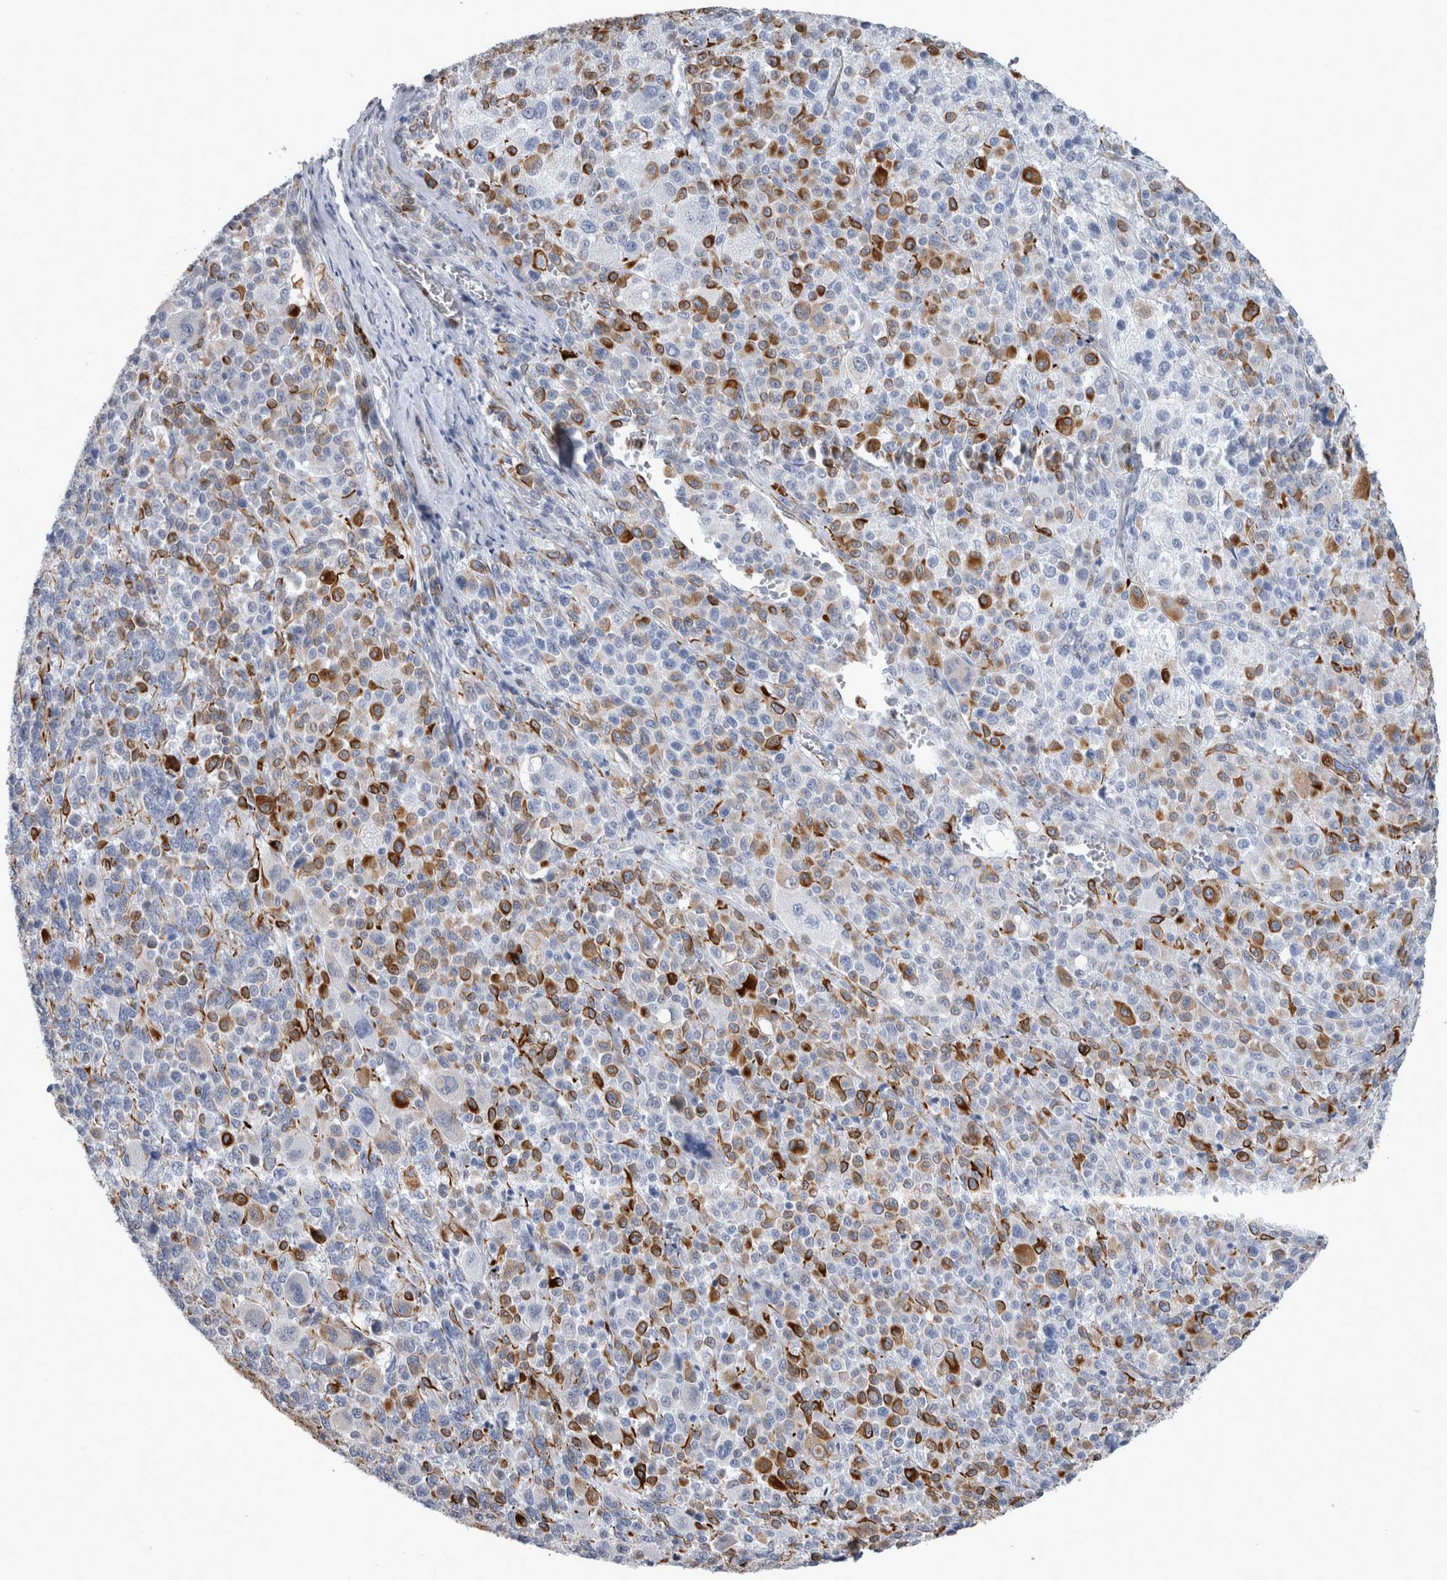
{"staining": {"intensity": "moderate", "quantity": "25%-75%", "location": "cytoplasmic/membranous"}, "tissue": "melanoma", "cell_type": "Tumor cells", "image_type": "cancer", "snomed": [{"axis": "morphology", "description": "Malignant melanoma, Metastatic site"}, {"axis": "topography", "description": "Skin"}], "caption": "Tumor cells reveal moderate cytoplasmic/membranous expression in approximately 25%-75% of cells in melanoma.", "gene": "VWDE", "patient": {"sex": "female", "age": 74}}